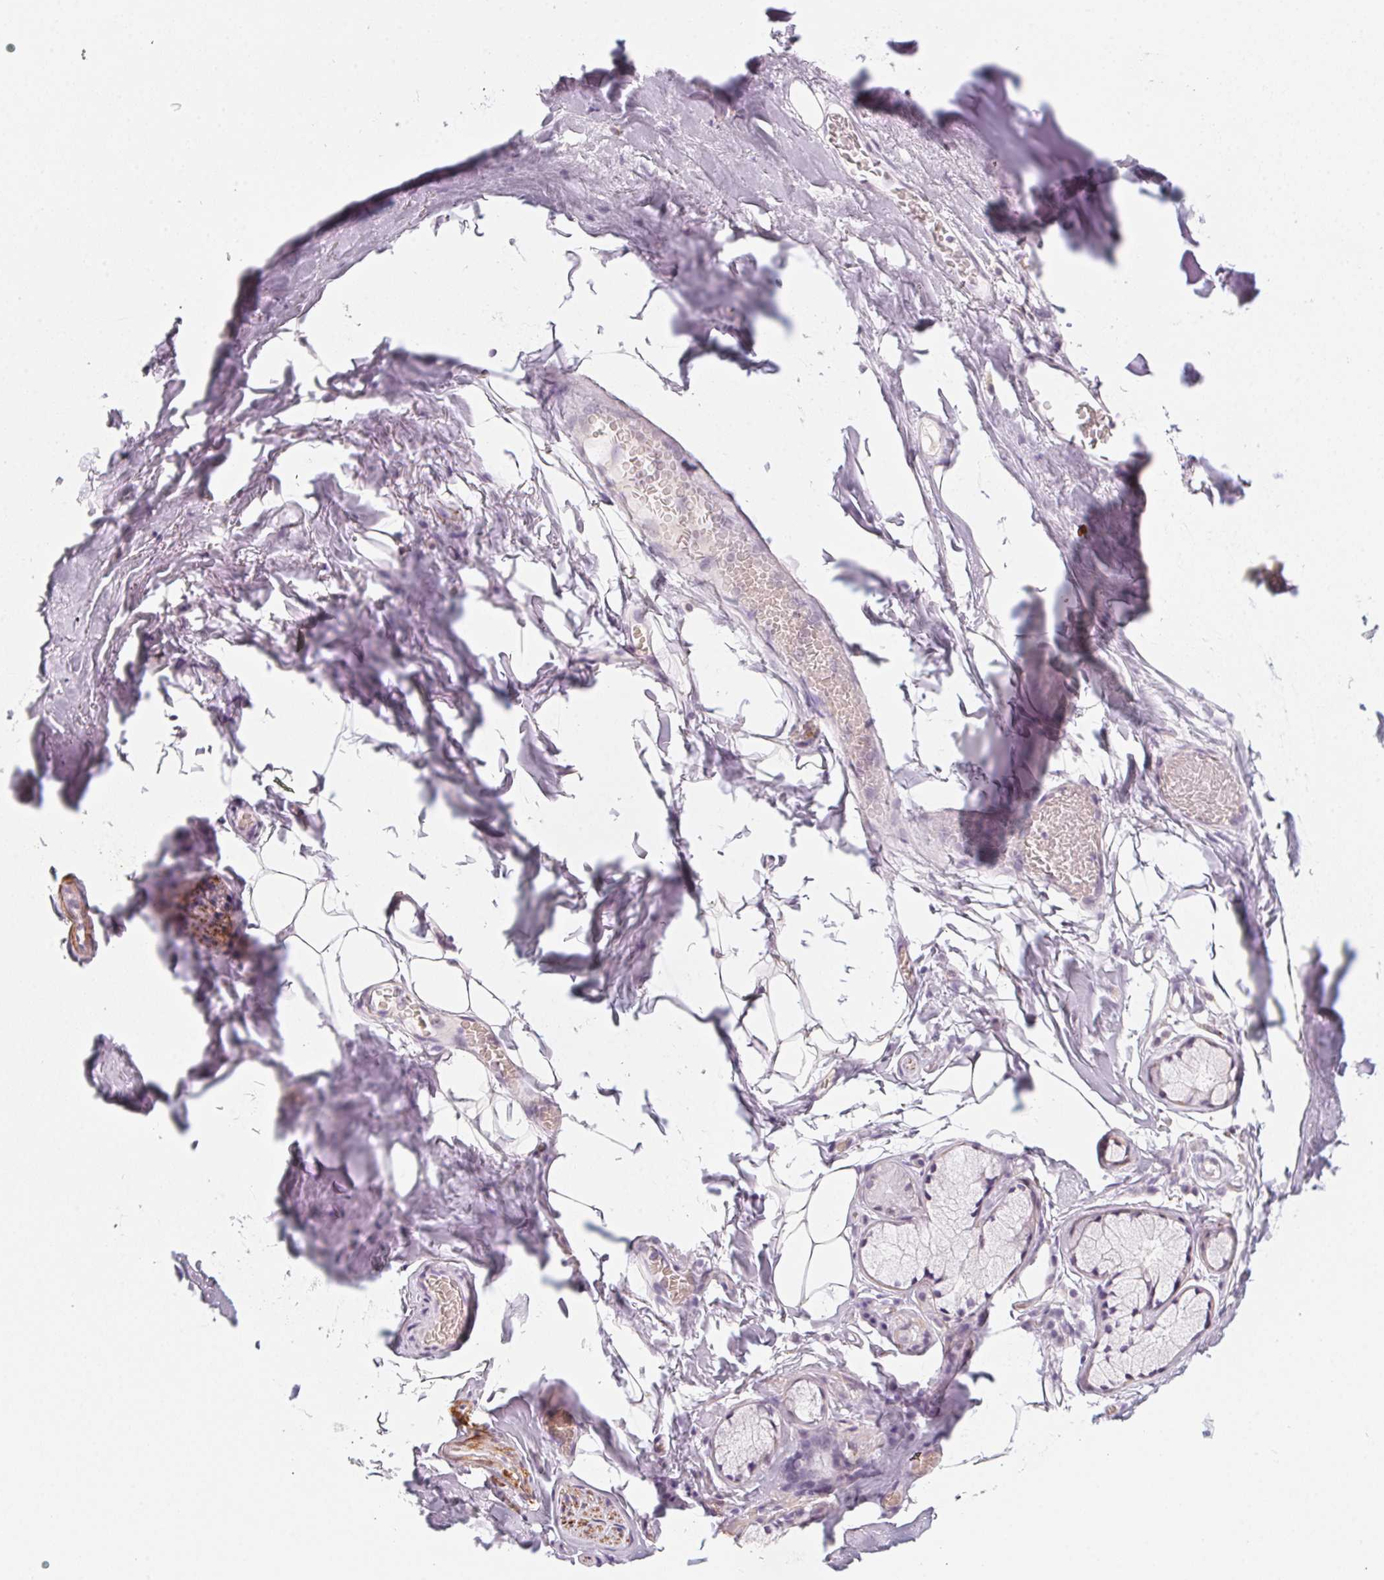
{"staining": {"intensity": "negative", "quantity": "none", "location": "none"}, "tissue": "adipose tissue", "cell_type": "Adipocytes", "image_type": "normal", "snomed": [{"axis": "morphology", "description": "Normal tissue, NOS"}, {"axis": "topography", "description": "Cartilage tissue"}, {"axis": "topography", "description": "Bronchus"}, {"axis": "topography", "description": "Peripheral nerve tissue"}], "caption": "This is an immunohistochemistry (IHC) image of normal human adipose tissue. There is no staining in adipocytes.", "gene": "PRPH", "patient": {"sex": "male", "age": 67}}